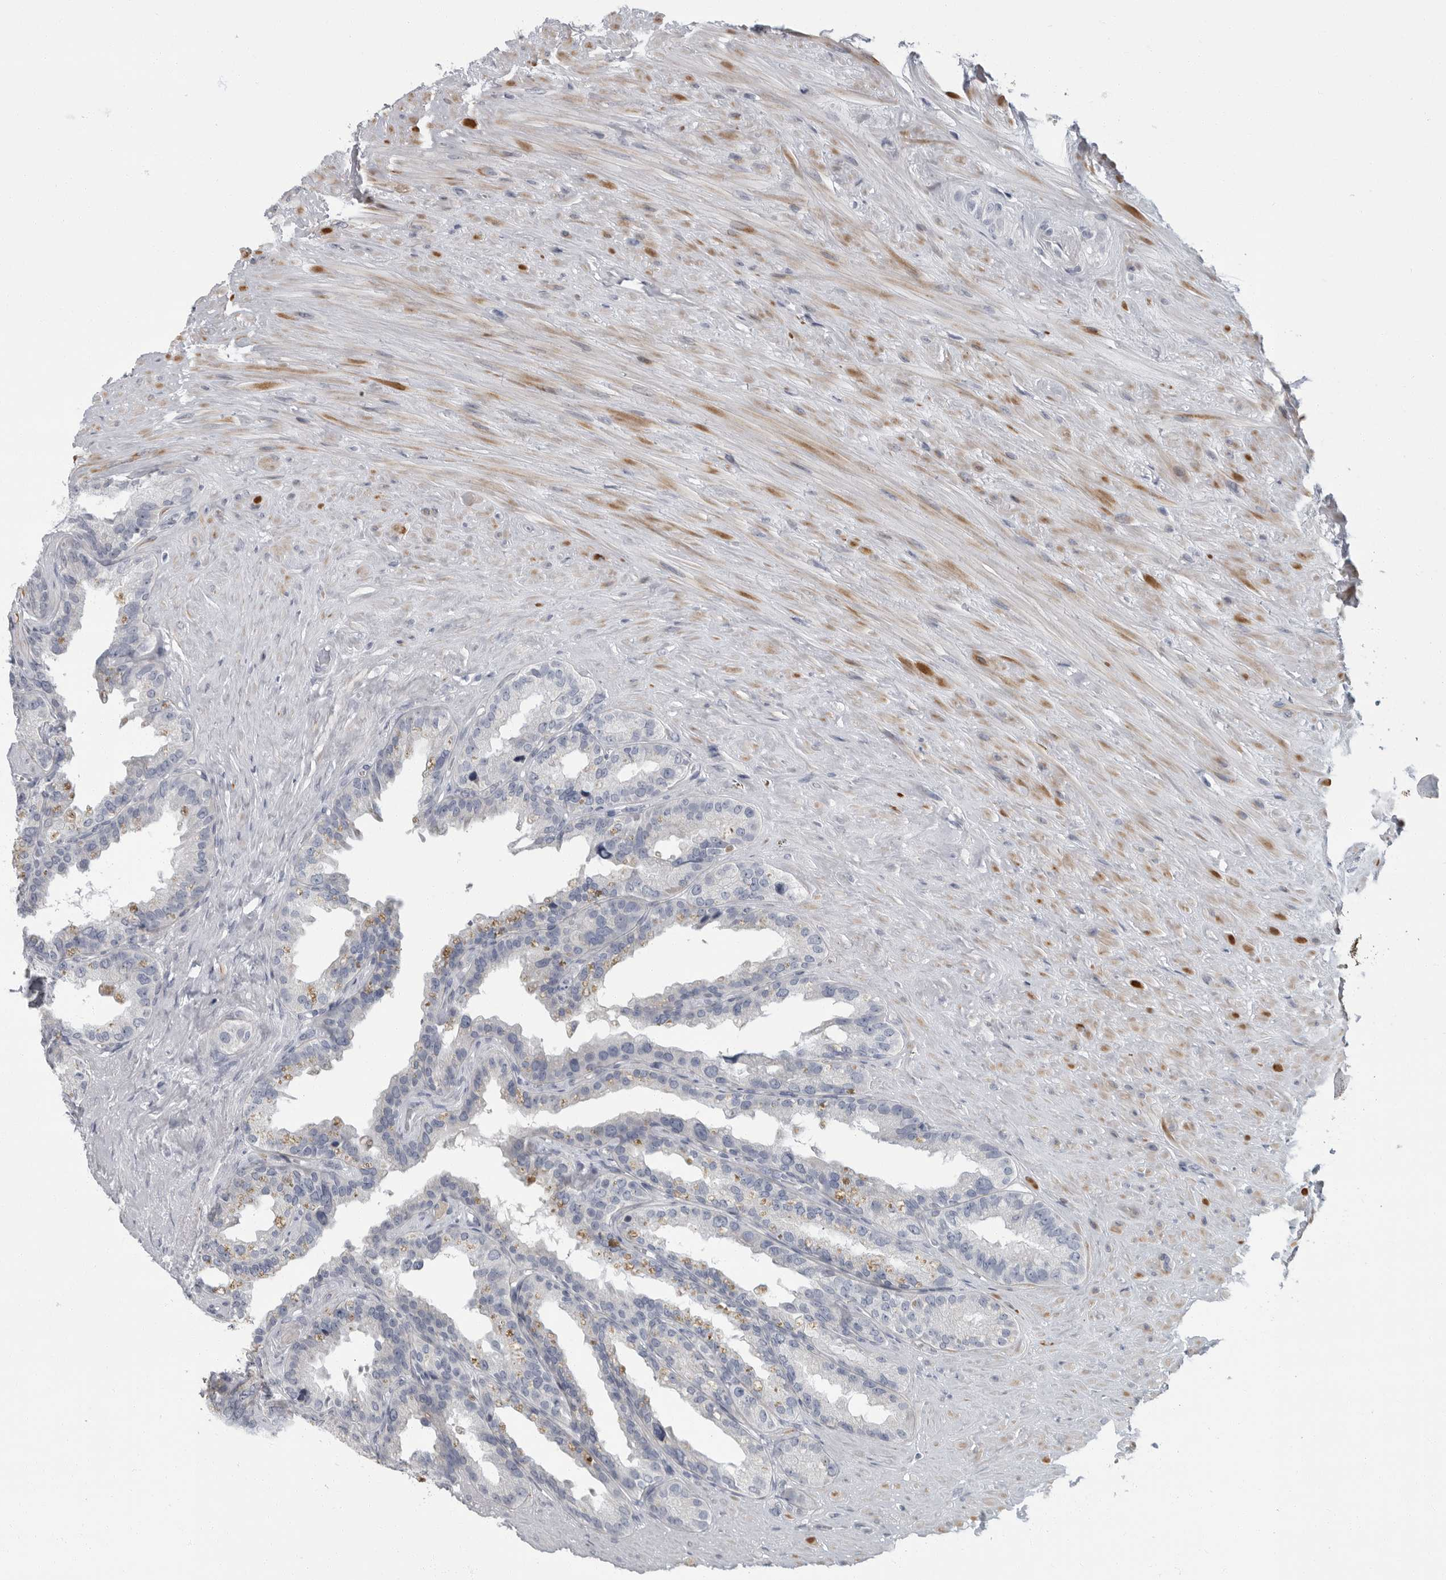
{"staining": {"intensity": "negative", "quantity": "none", "location": "none"}, "tissue": "seminal vesicle", "cell_type": "Glandular cells", "image_type": "normal", "snomed": [{"axis": "morphology", "description": "Normal tissue, NOS"}, {"axis": "topography", "description": "Seminal veicle"}], "caption": "A histopathology image of seminal vesicle stained for a protein shows no brown staining in glandular cells.", "gene": "SLC25A39", "patient": {"sex": "male", "age": 80}}